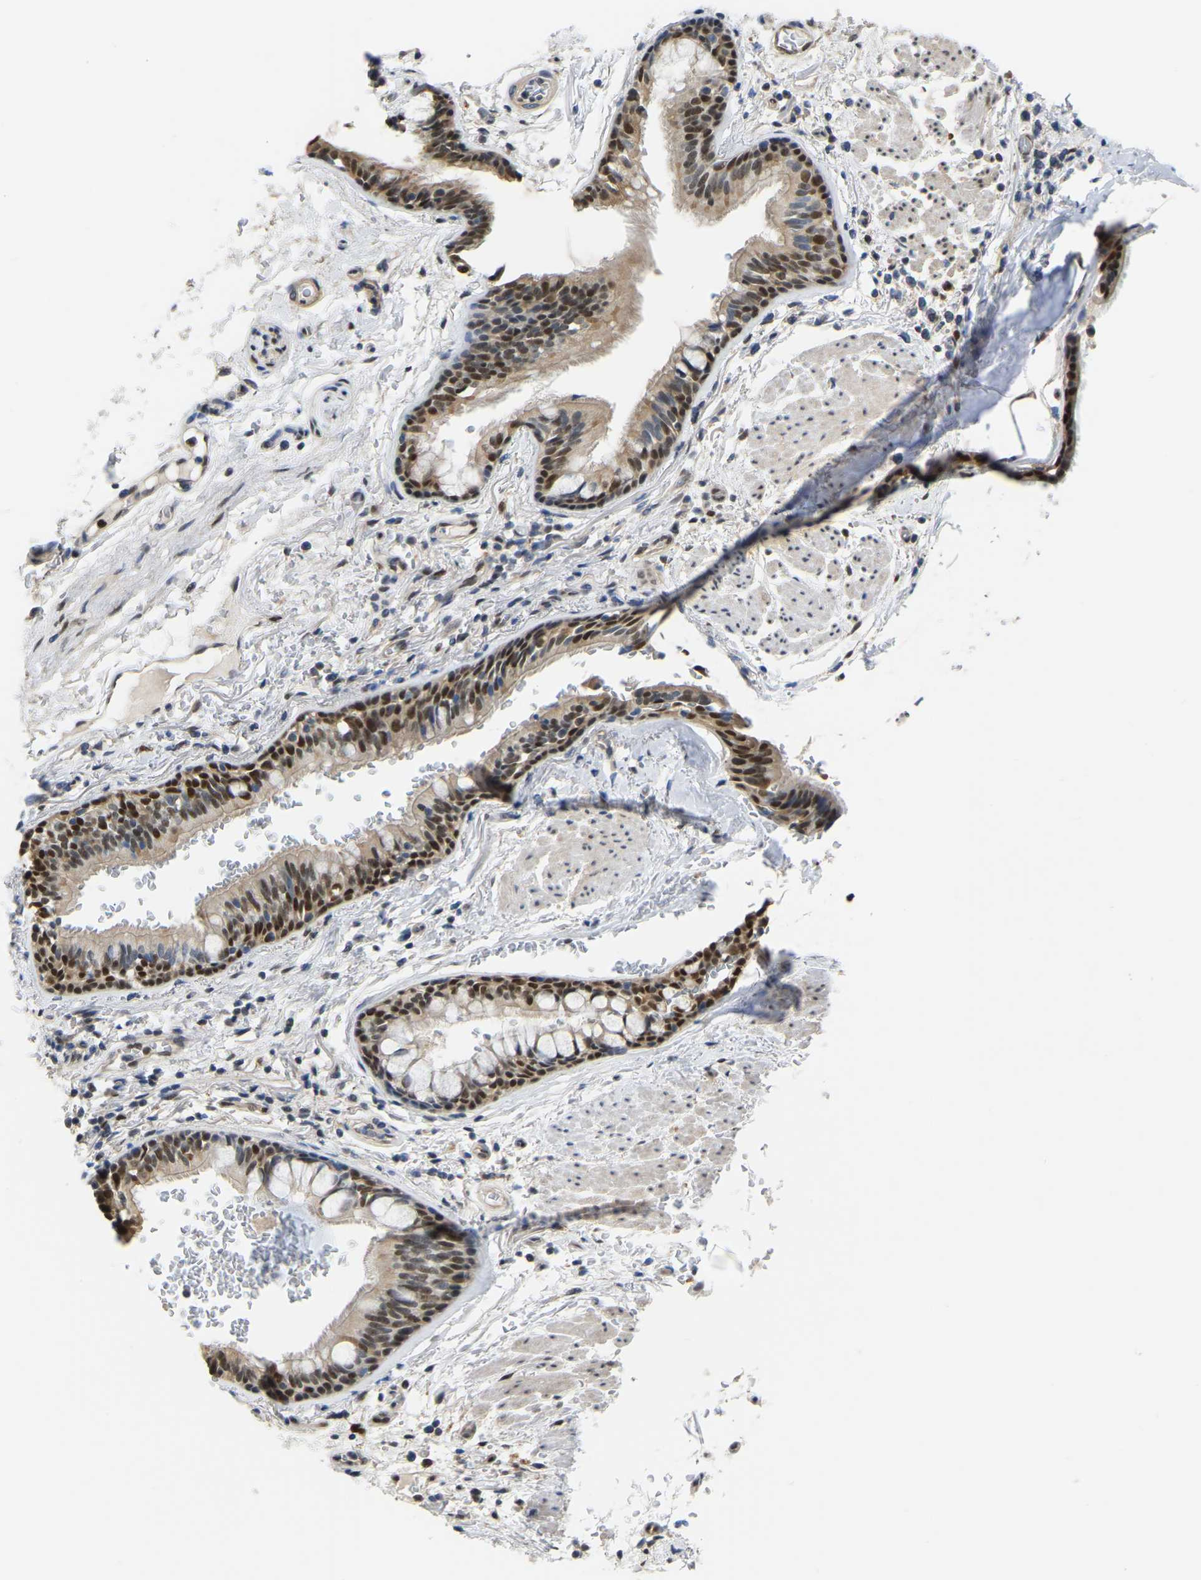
{"staining": {"intensity": "strong", "quantity": ">75%", "location": "cytoplasmic/membranous,nuclear"}, "tissue": "bronchus", "cell_type": "Respiratory epithelial cells", "image_type": "normal", "snomed": [{"axis": "morphology", "description": "Normal tissue, NOS"}, {"axis": "topography", "description": "Cartilage tissue"}], "caption": "High-power microscopy captured an IHC image of normal bronchus, revealing strong cytoplasmic/membranous,nuclear expression in approximately >75% of respiratory epithelial cells. (DAB = brown stain, brightfield microscopy at high magnification).", "gene": "KLRG2", "patient": {"sex": "female", "age": 63}}